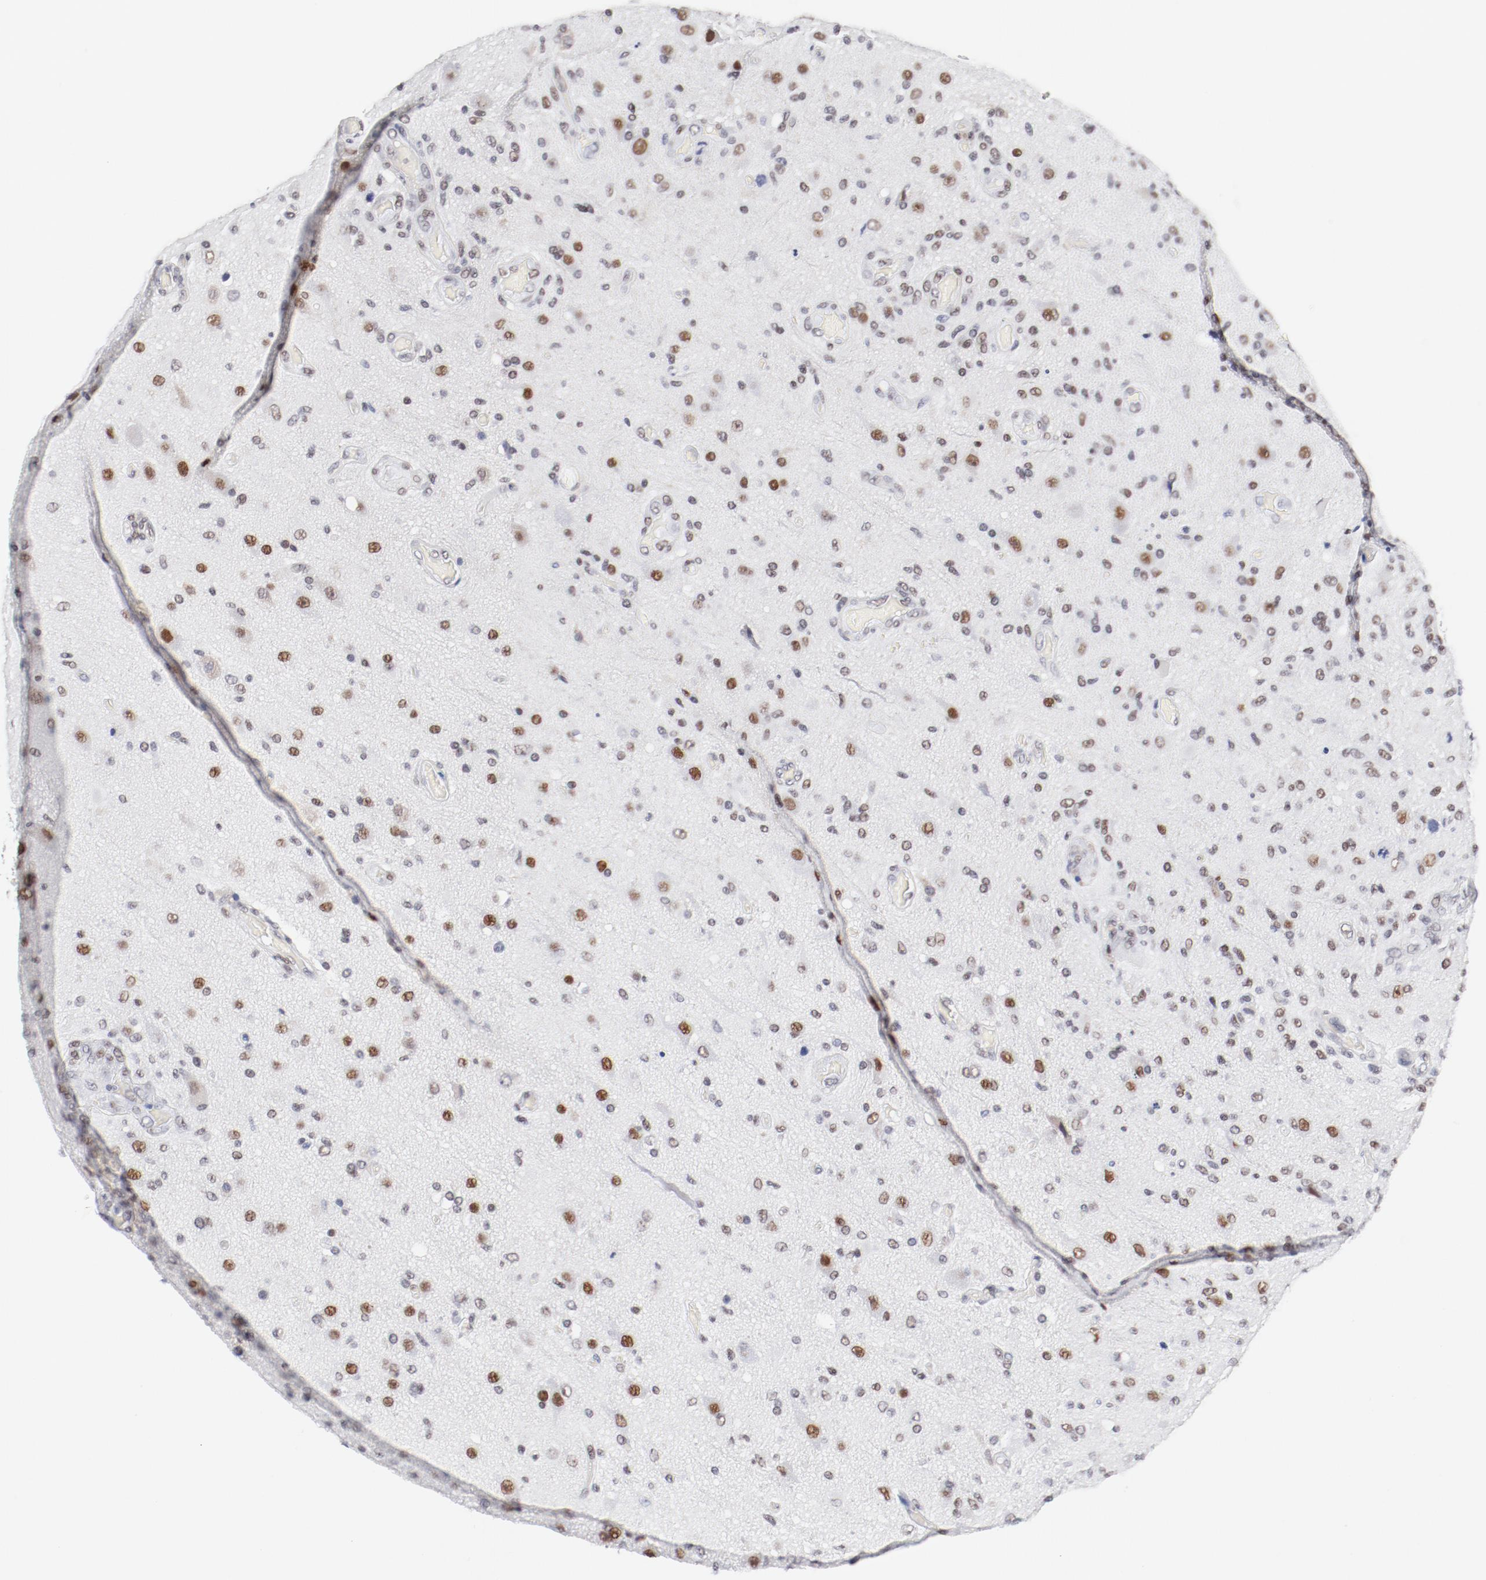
{"staining": {"intensity": "moderate", "quantity": "25%-75%", "location": "nuclear"}, "tissue": "glioma", "cell_type": "Tumor cells", "image_type": "cancer", "snomed": [{"axis": "morphology", "description": "Normal tissue, NOS"}, {"axis": "morphology", "description": "Glioma, malignant, High grade"}, {"axis": "topography", "description": "Cerebral cortex"}], "caption": "Immunohistochemistry (IHC) image of neoplastic tissue: malignant high-grade glioma stained using immunohistochemistry (IHC) displays medium levels of moderate protein expression localized specifically in the nuclear of tumor cells, appearing as a nuclear brown color.", "gene": "ATF2", "patient": {"sex": "male", "age": 77}}